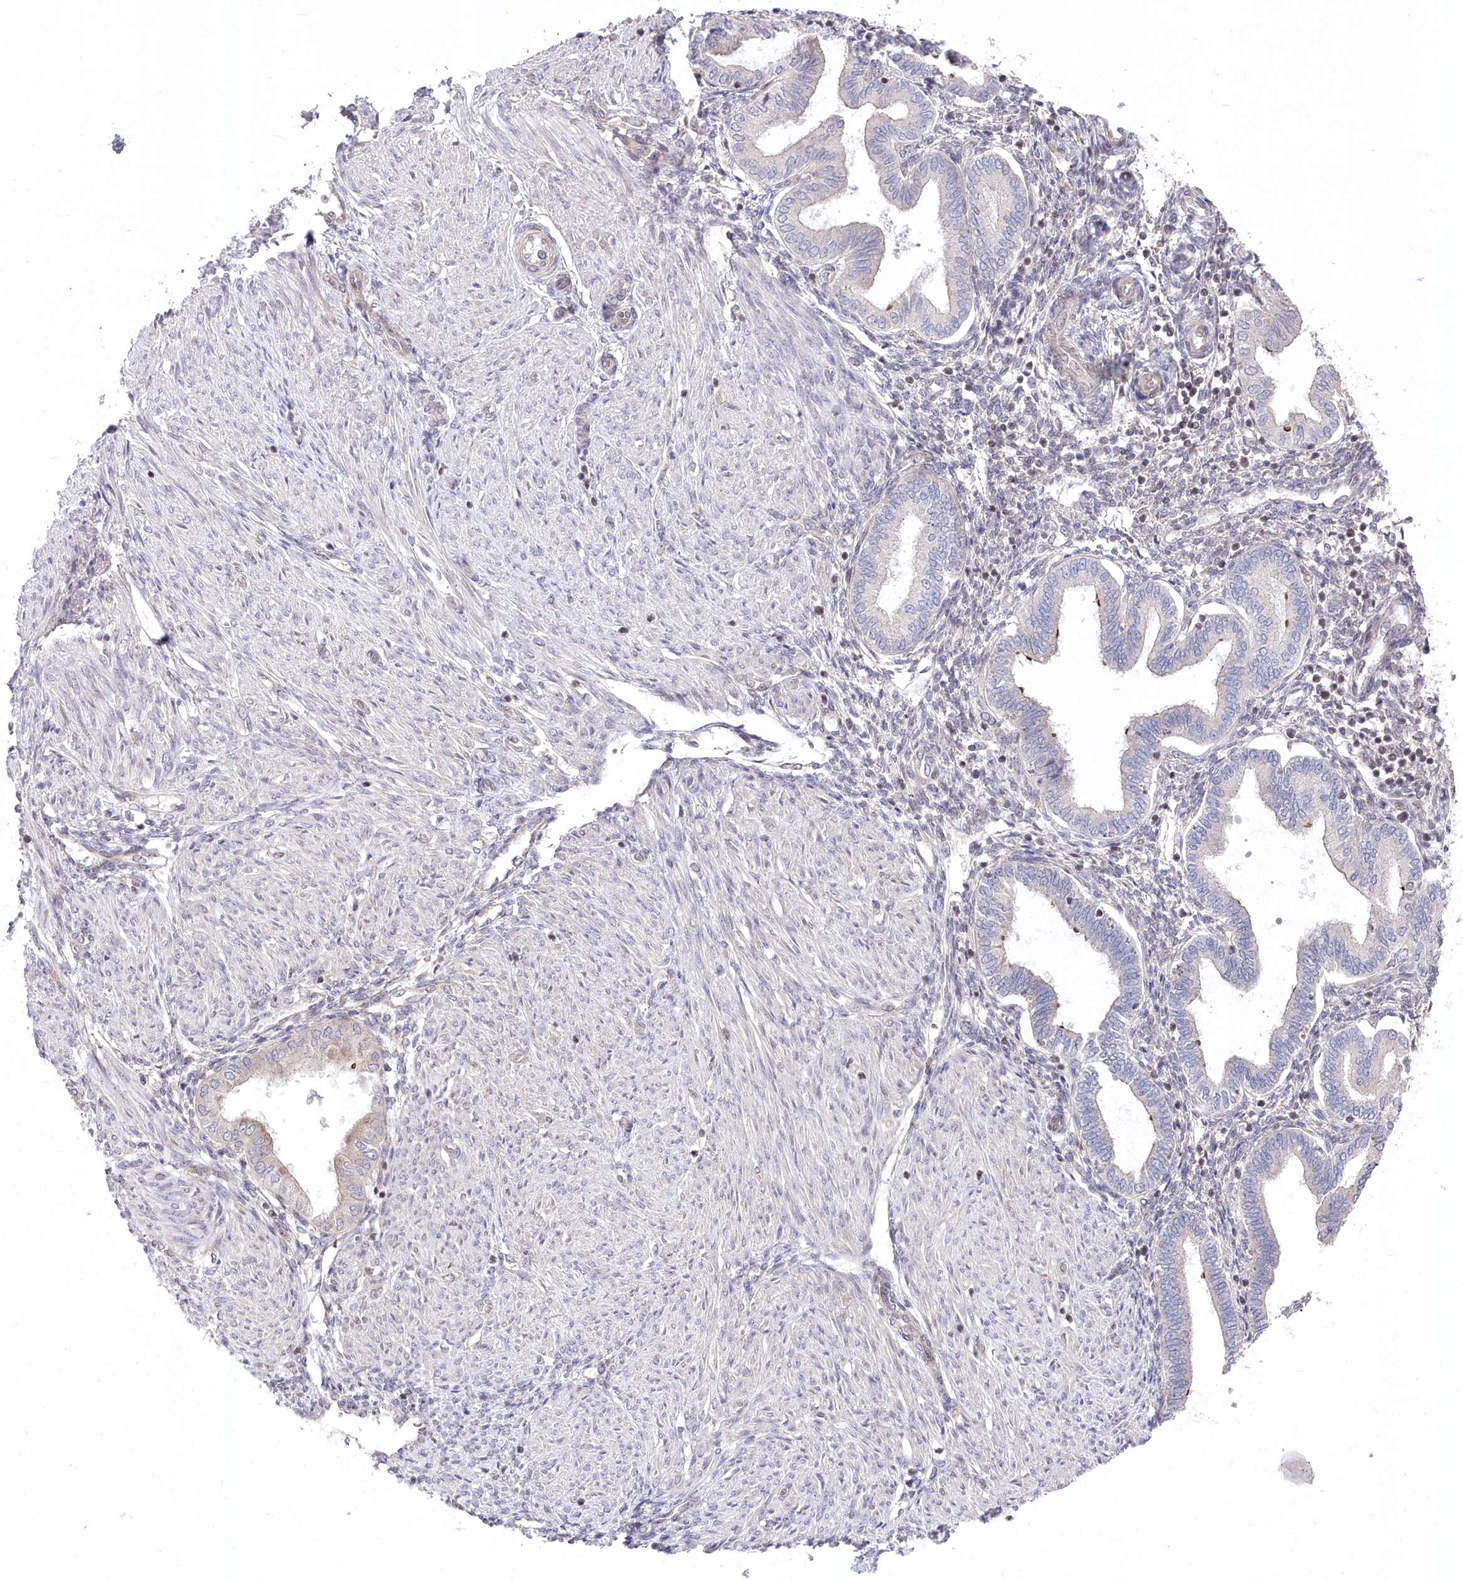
{"staining": {"intensity": "negative", "quantity": "none", "location": "none"}, "tissue": "endometrium", "cell_type": "Cells in endometrial stroma", "image_type": "normal", "snomed": [{"axis": "morphology", "description": "Normal tissue, NOS"}, {"axis": "topography", "description": "Endometrium"}], "caption": "Immunohistochemistry (IHC) image of benign endometrium: human endometrium stained with DAB (3,3'-diaminobenzidine) demonstrates no significant protein expression in cells in endometrial stroma. The staining is performed using DAB (3,3'-diaminobenzidine) brown chromogen with nuclei counter-stained in using hematoxylin.", "gene": "CGGBP1", "patient": {"sex": "female", "age": 53}}